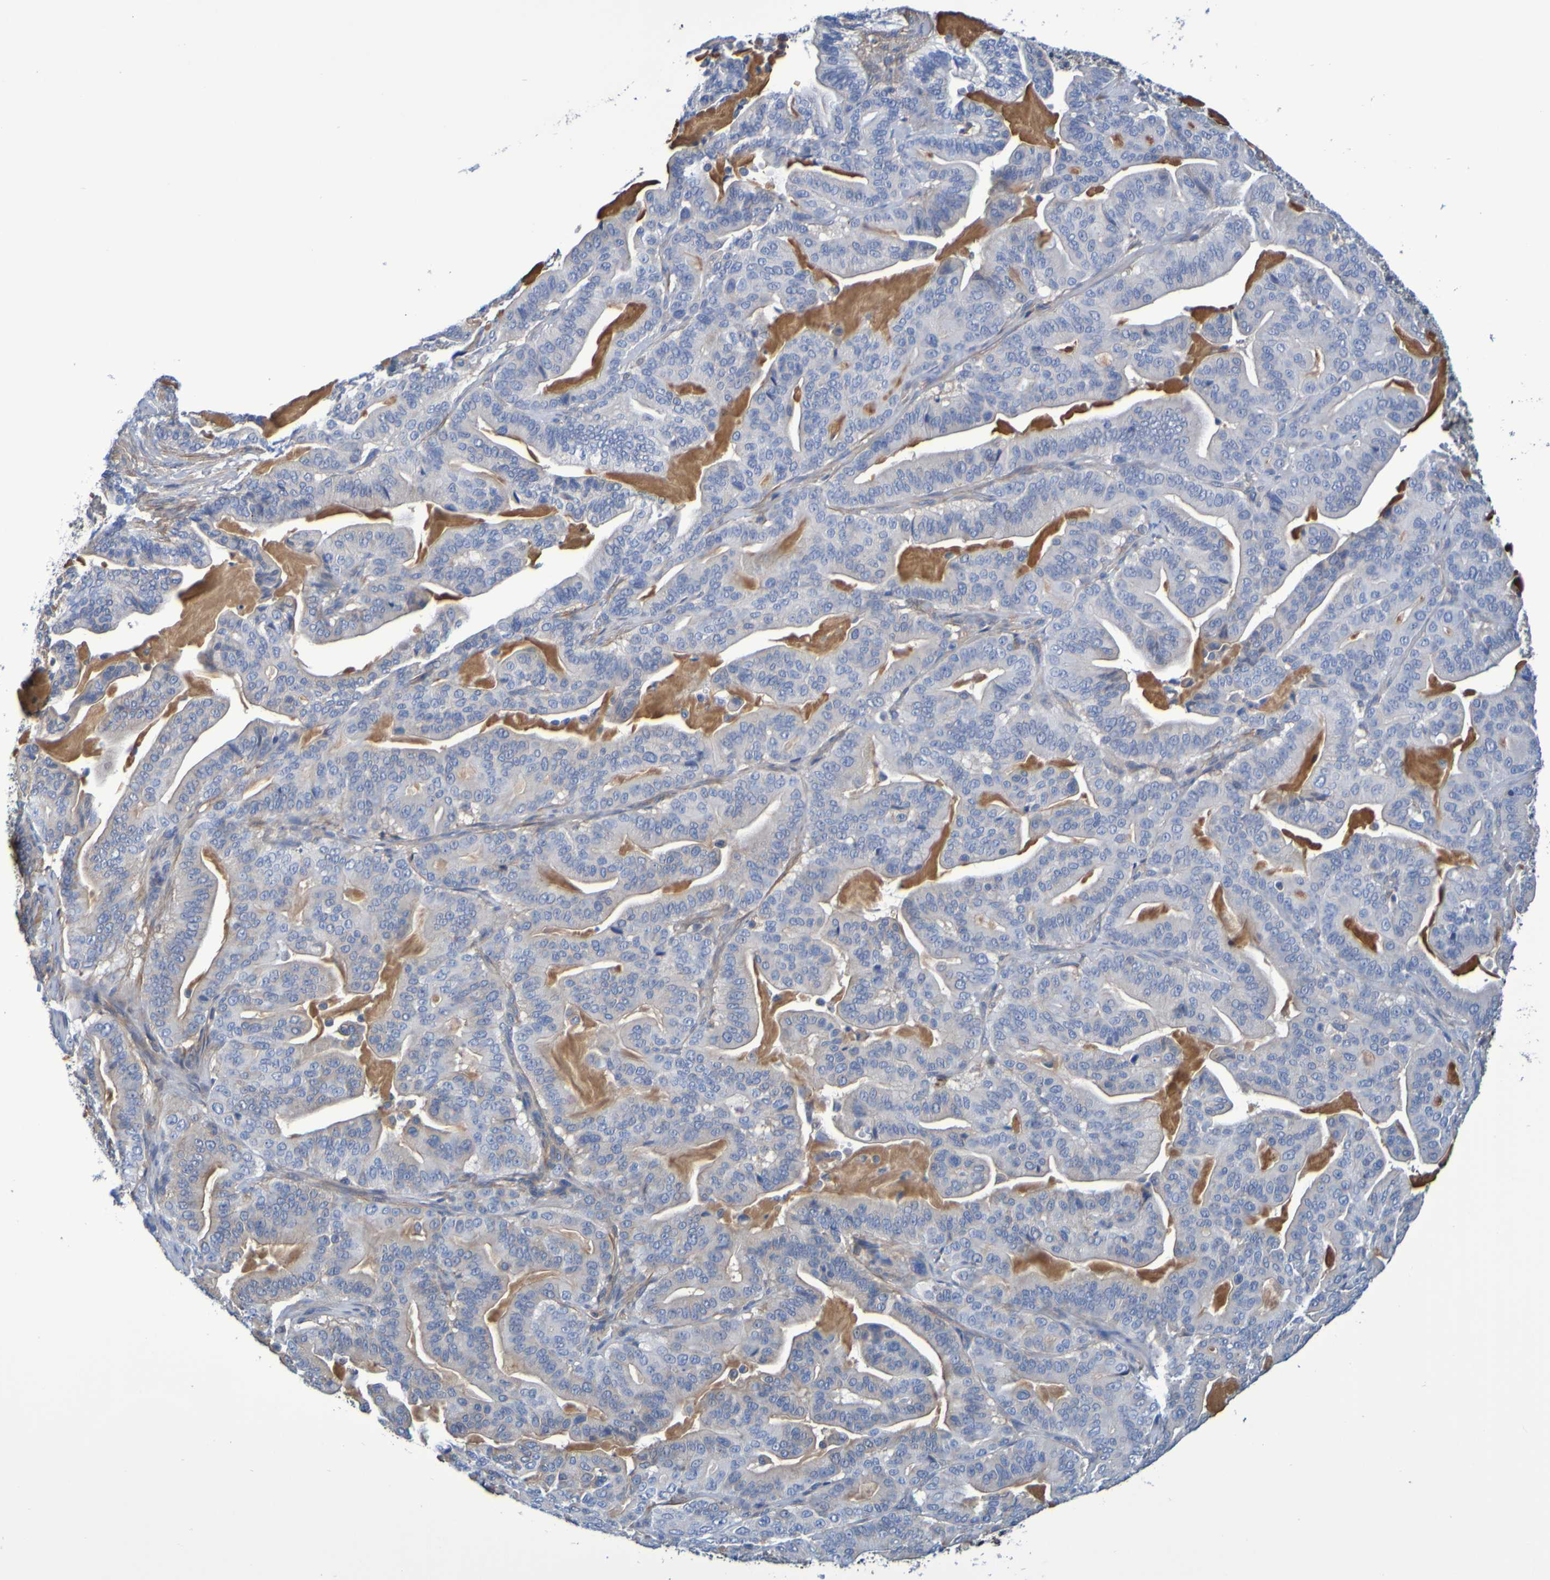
{"staining": {"intensity": "negative", "quantity": "none", "location": "none"}, "tissue": "pancreatic cancer", "cell_type": "Tumor cells", "image_type": "cancer", "snomed": [{"axis": "morphology", "description": "Adenocarcinoma, NOS"}, {"axis": "topography", "description": "Pancreas"}], "caption": "Immunohistochemistry (IHC) of human pancreatic cancer displays no positivity in tumor cells.", "gene": "GAB3", "patient": {"sex": "male", "age": 63}}